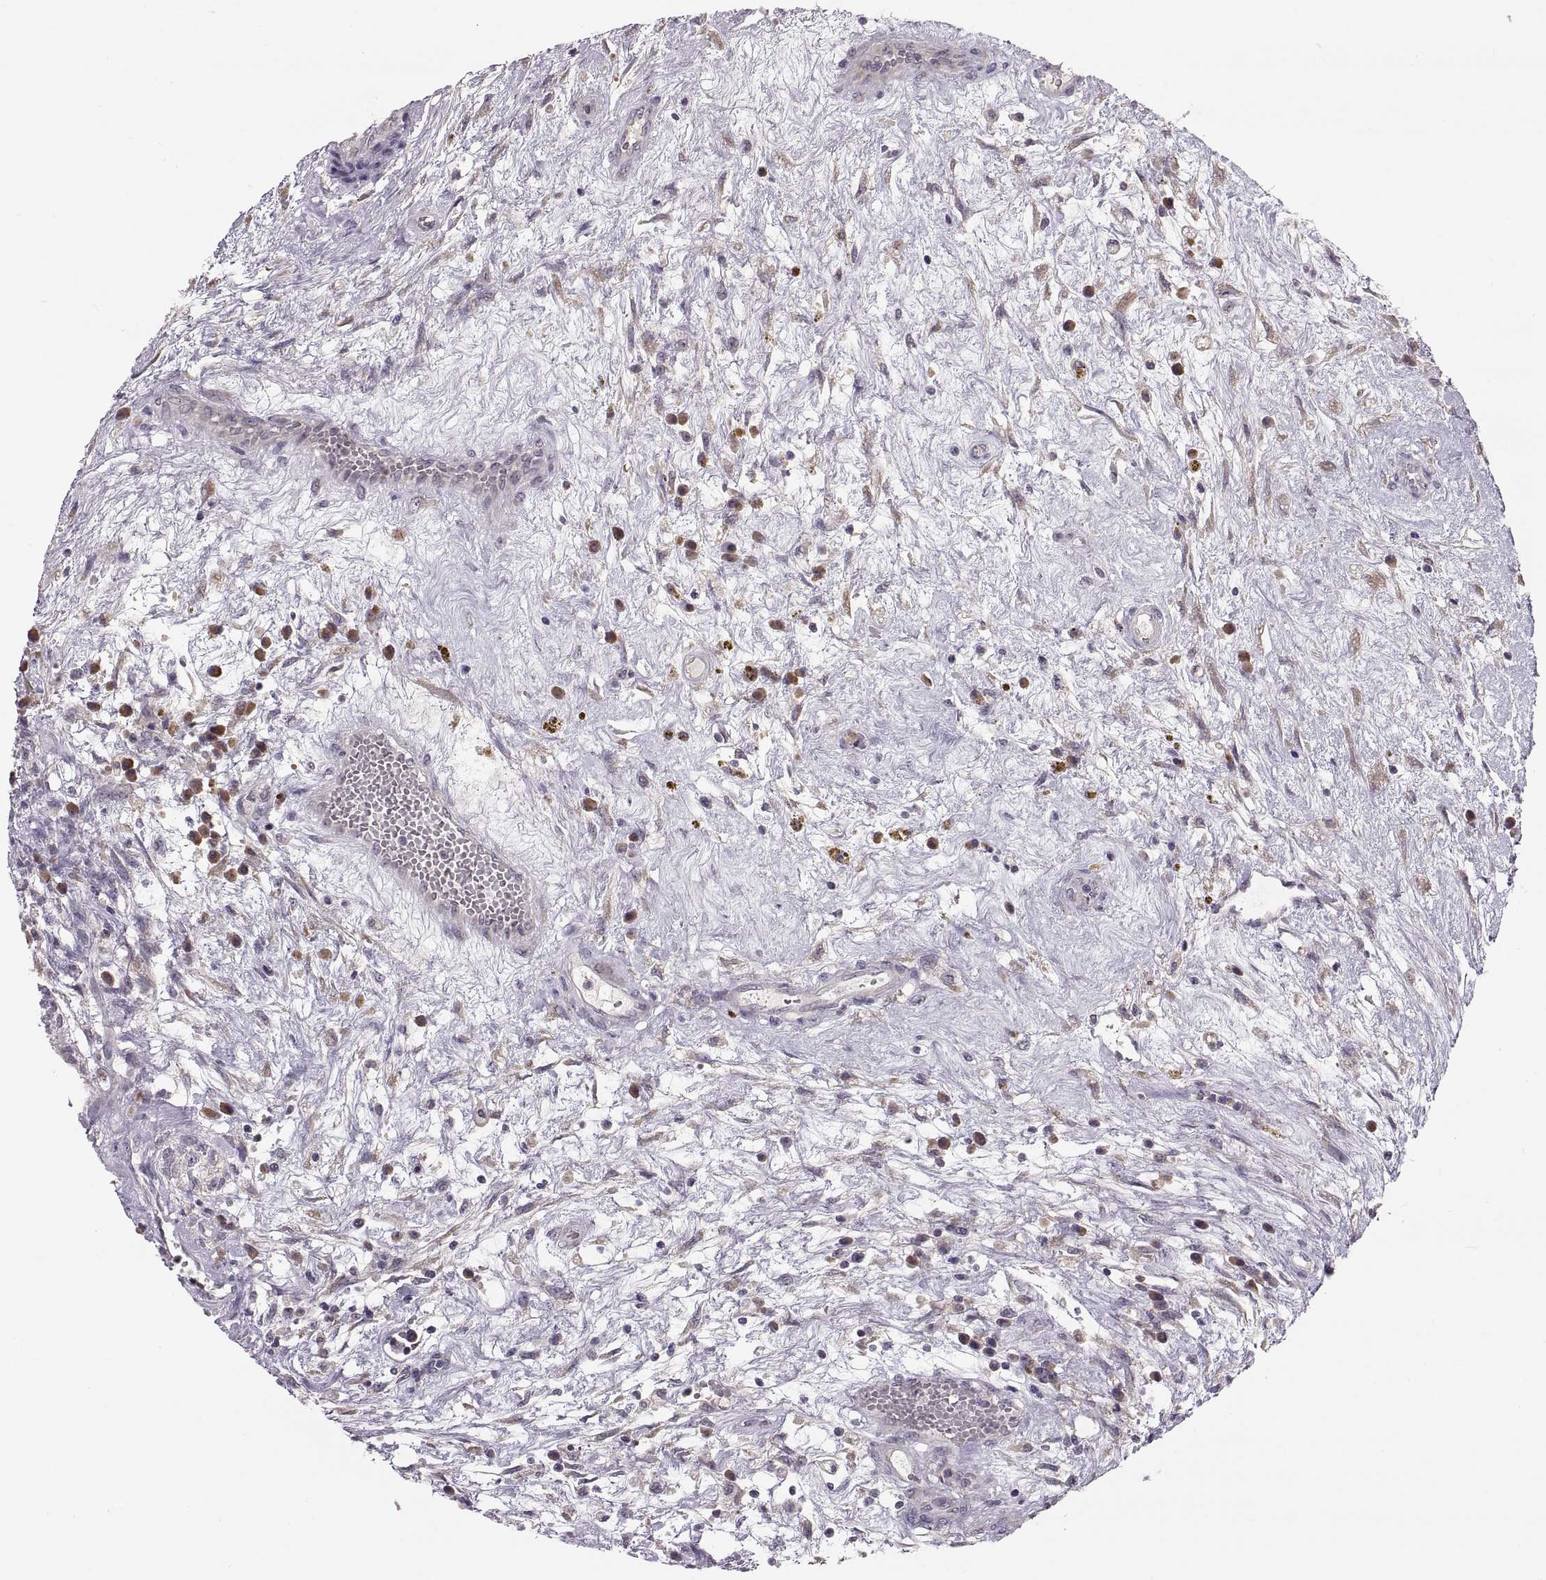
{"staining": {"intensity": "negative", "quantity": "none", "location": "none"}, "tissue": "testis cancer", "cell_type": "Tumor cells", "image_type": "cancer", "snomed": [{"axis": "morphology", "description": "Normal tissue, NOS"}, {"axis": "morphology", "description": "Carcinoma, Embryonal, NOS"}, {"axis": "topography", "description": "Testis"}], "caption": "Immunohistochemical staining of human testis cancer (embryonal carcinoma) displays no significant staining in tumor cells.", "gene": "ADH6", "patient": {"sex": "male", "age": 32}}